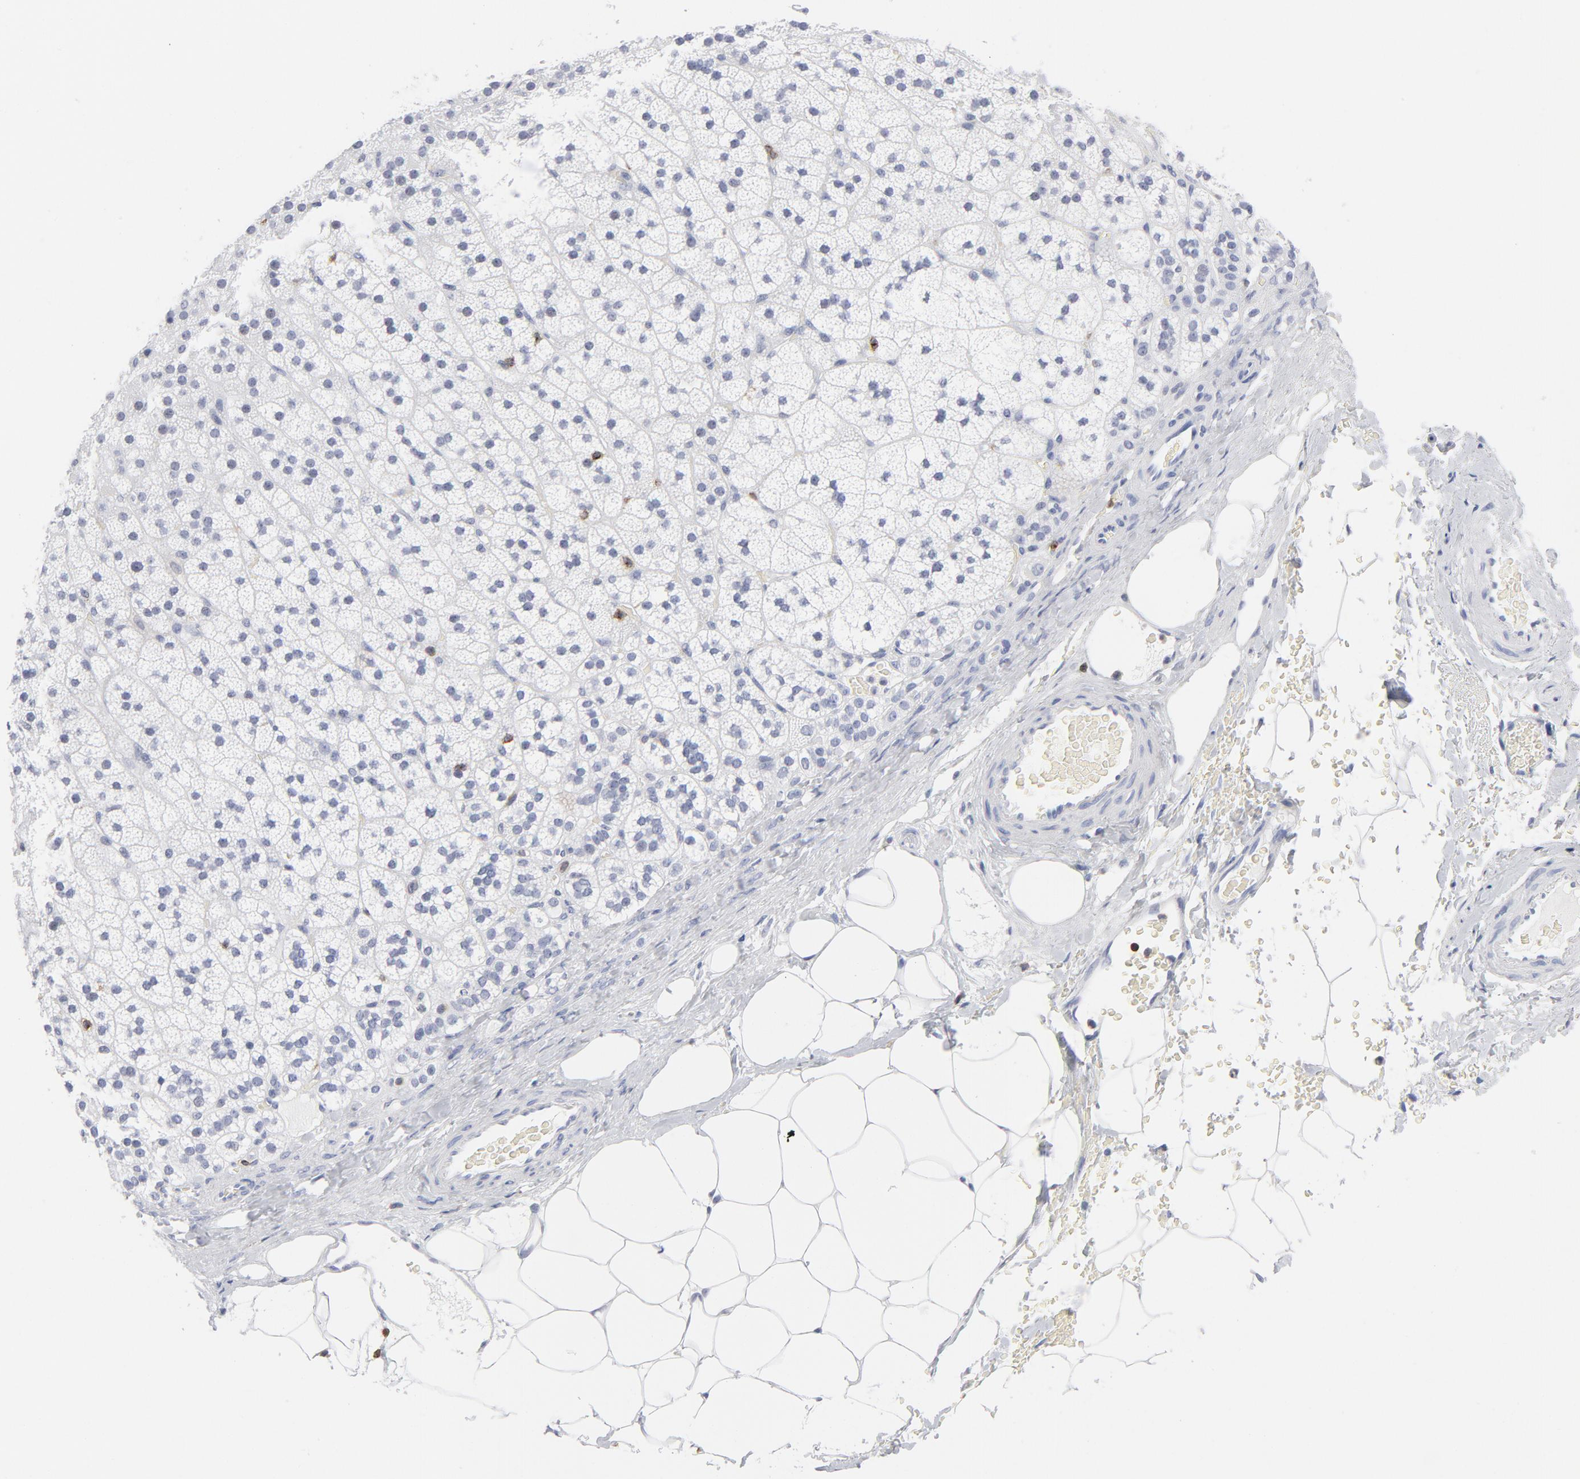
{"staining": {"intensity": "negative", "quantity": "none", "location": "none"}, "tissue": "adrenal gland", "cell_type": "Glandular cells", "image_type": "normal", "snomed": [{"axis": "morphology", "description": "Normal tissue, NOS"}, {"axis": "topography", "description": "Adrenal gland"}], "caption": "A micrograph of adrenal gland stained for a protein exhibits no brown staining in glandular cells.", "gene": "CD2", "patient": {"sex": "male", "age": 35}}